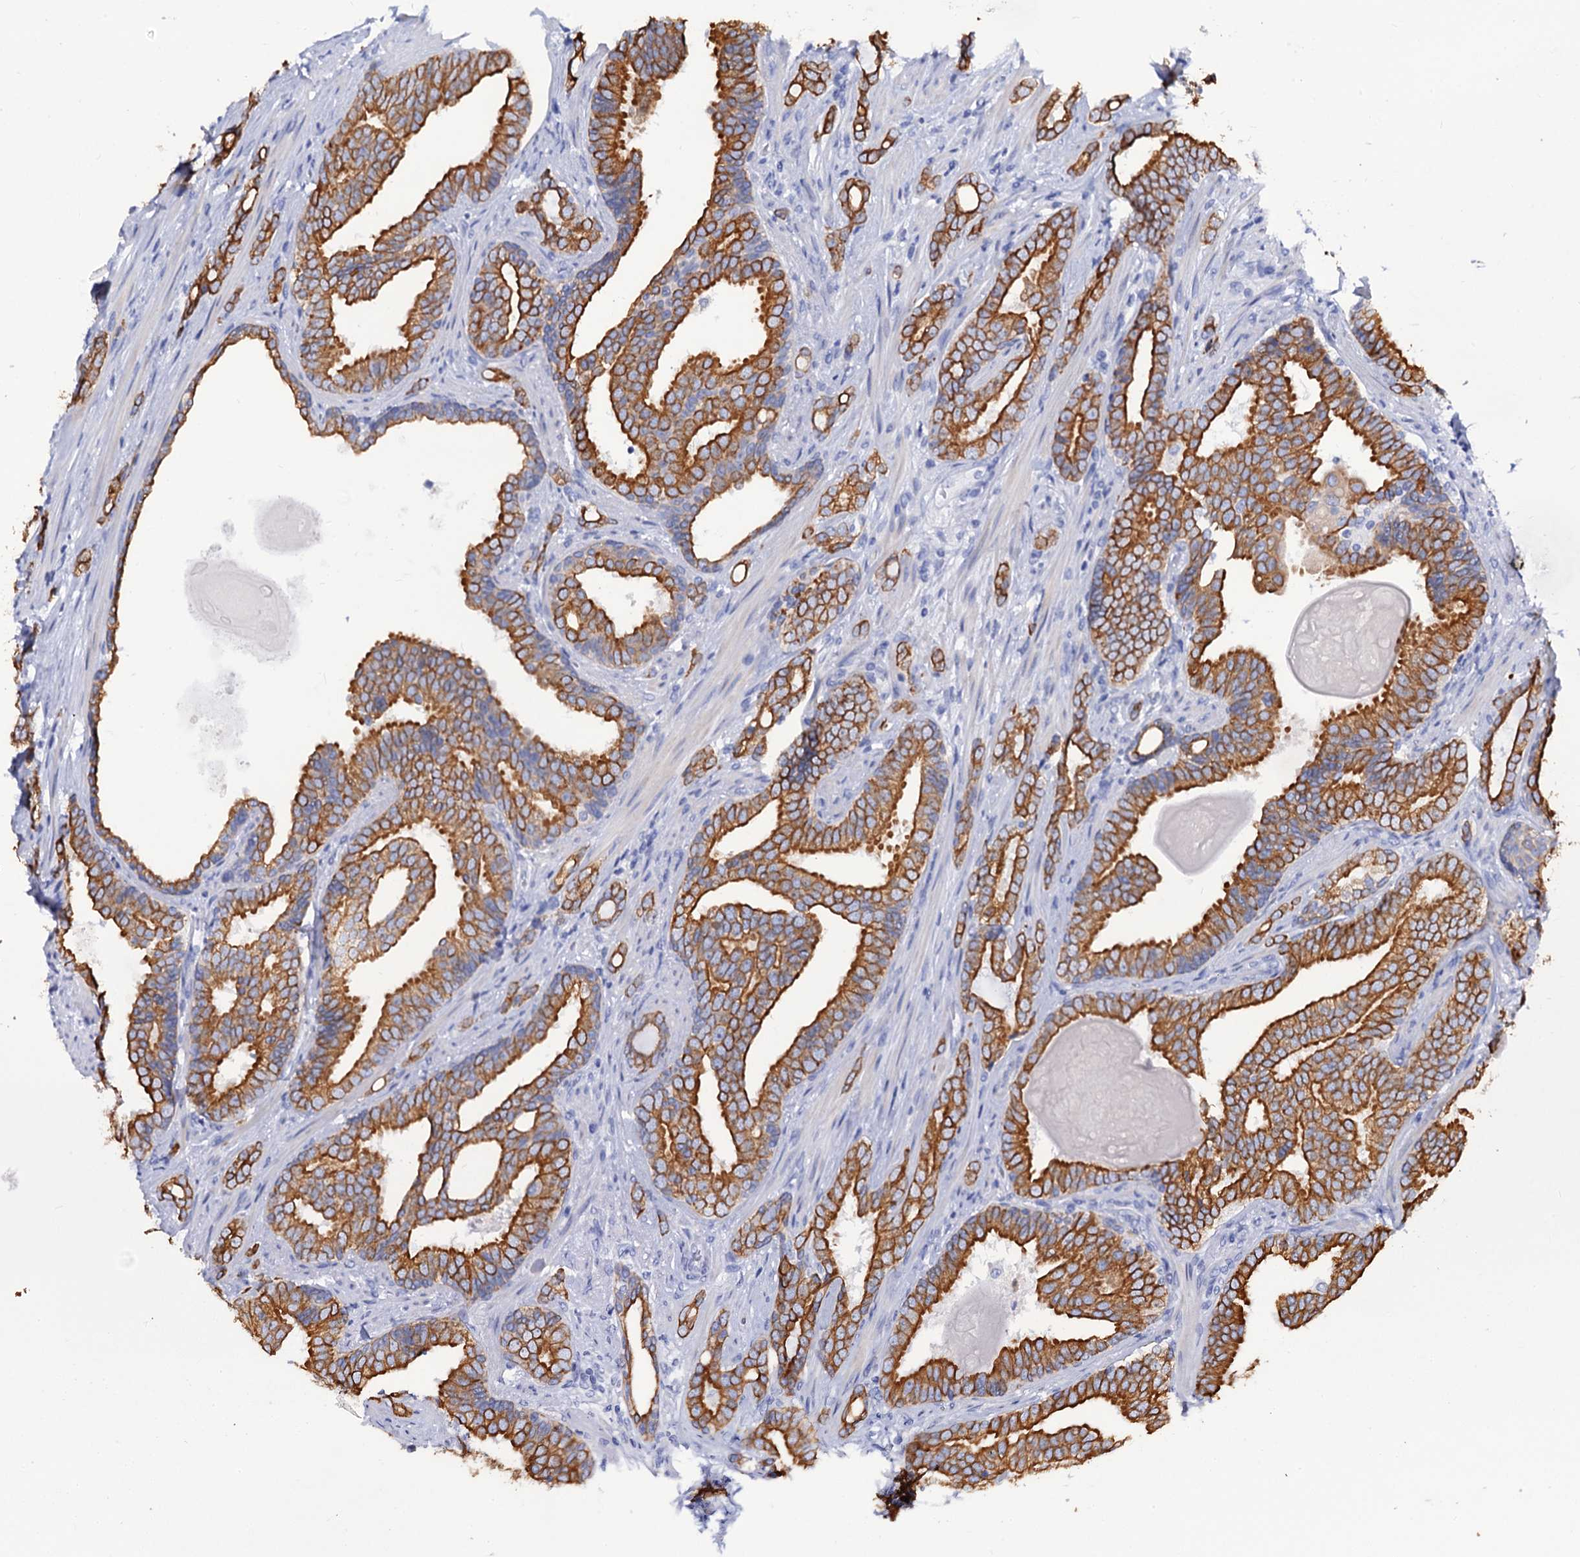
{"staining": {"intensity": "strong", "quantity": ">75%", "location": "cytoplasmic/membranous"}, "tissue": "prostate cancer", "cell_type": "Tumor cells", "image_type": "cancer", "snomed": [{"axis": "morphology", "description": "Adenocarcinoma, High grade"}, {"axis": "topography", "description": "Prostate"}], "caption": "Prostate cancer (high-grade adenocarcinoma) stained for a protein (brown) exhibits strong cytoplasmic/membranous positive staining in approximately >75% of tumor cells.", "gene": "RAB3IP", "patient": {"sex": "male", "age": 63}}